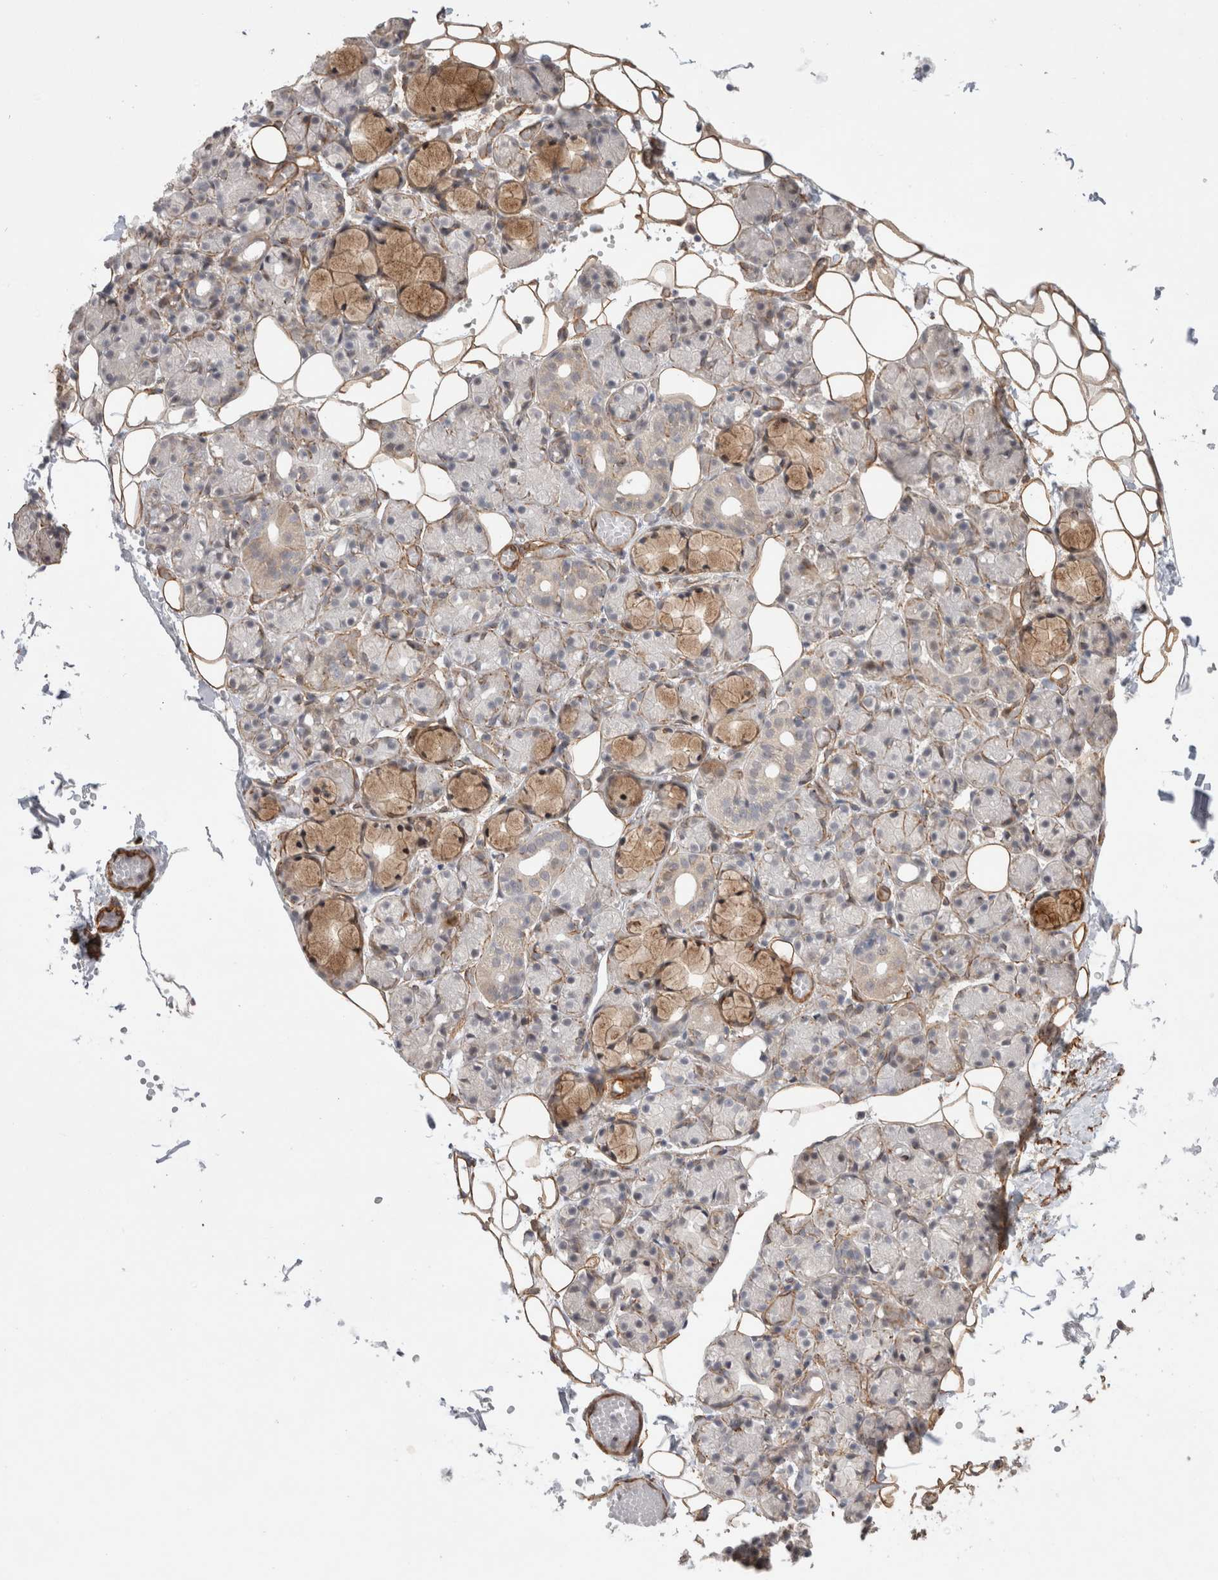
{"staining": {"intensity": "moderate", "quantity": "<25%", "location": "cytoplasmic/membranous"}, "tissue": "salivary gland", "cell_type": "Glandular cells", "image_type": "normal", "snomed": [{"axis": "morphology", "description": "Normal tissue, NOS"}, {"axis": "topography", "description": "Salivary gland"}], "caption": "Salivary gland stained with DAB immunohistochemistry displays low levels of moderate cytoplasmic/membranous staining in about <25% of glandular cells. (IHC, brightfield microscopy, high magnification).", "gene": "CAAP1", "patient": {"sex": "male", "age": 63}}